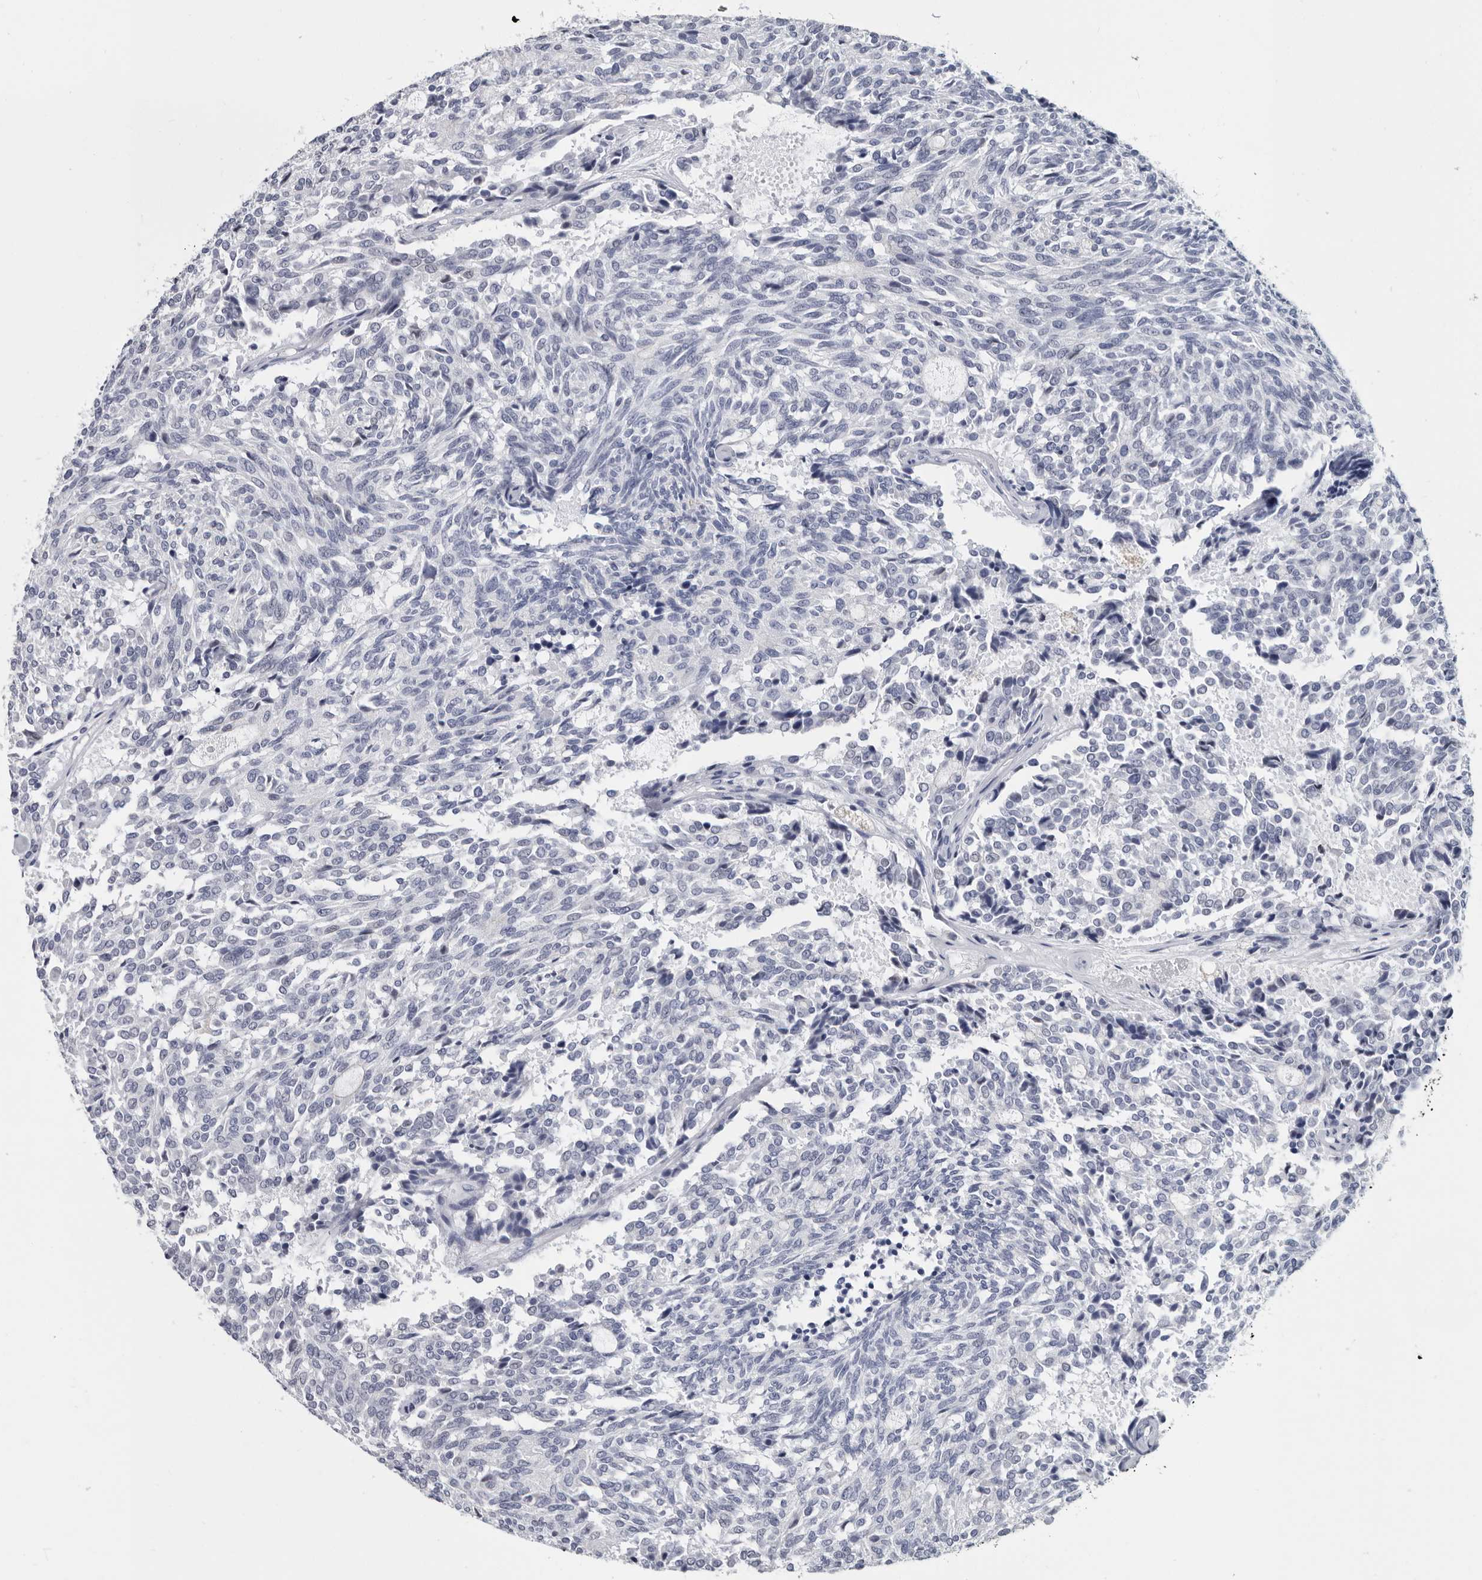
{"staining": {"intensity": "negative", "quantity": "none", "location": "none"}, "tissue": "carcinoid", "cell_type": "Tumor cells", "image_type": "cancer", "snomed": [{"axis": "morphology", "description": "Carcinoid, malignant, NOS"}, {"axis": "topography", "description": "Pancreas"}], "caption": "Malignant carcinoid was stained to show a protein in brown. There is no significant staining in tumor cells. (Stains: DAB (3,3'-diaminobenzidine) immunohistochemistry with hematoxylin counter stain, Microscopy: brightfield microscopy at high magnification).", "gene": "WRAP73", "patient": {"sex": "female", "age": 54}}